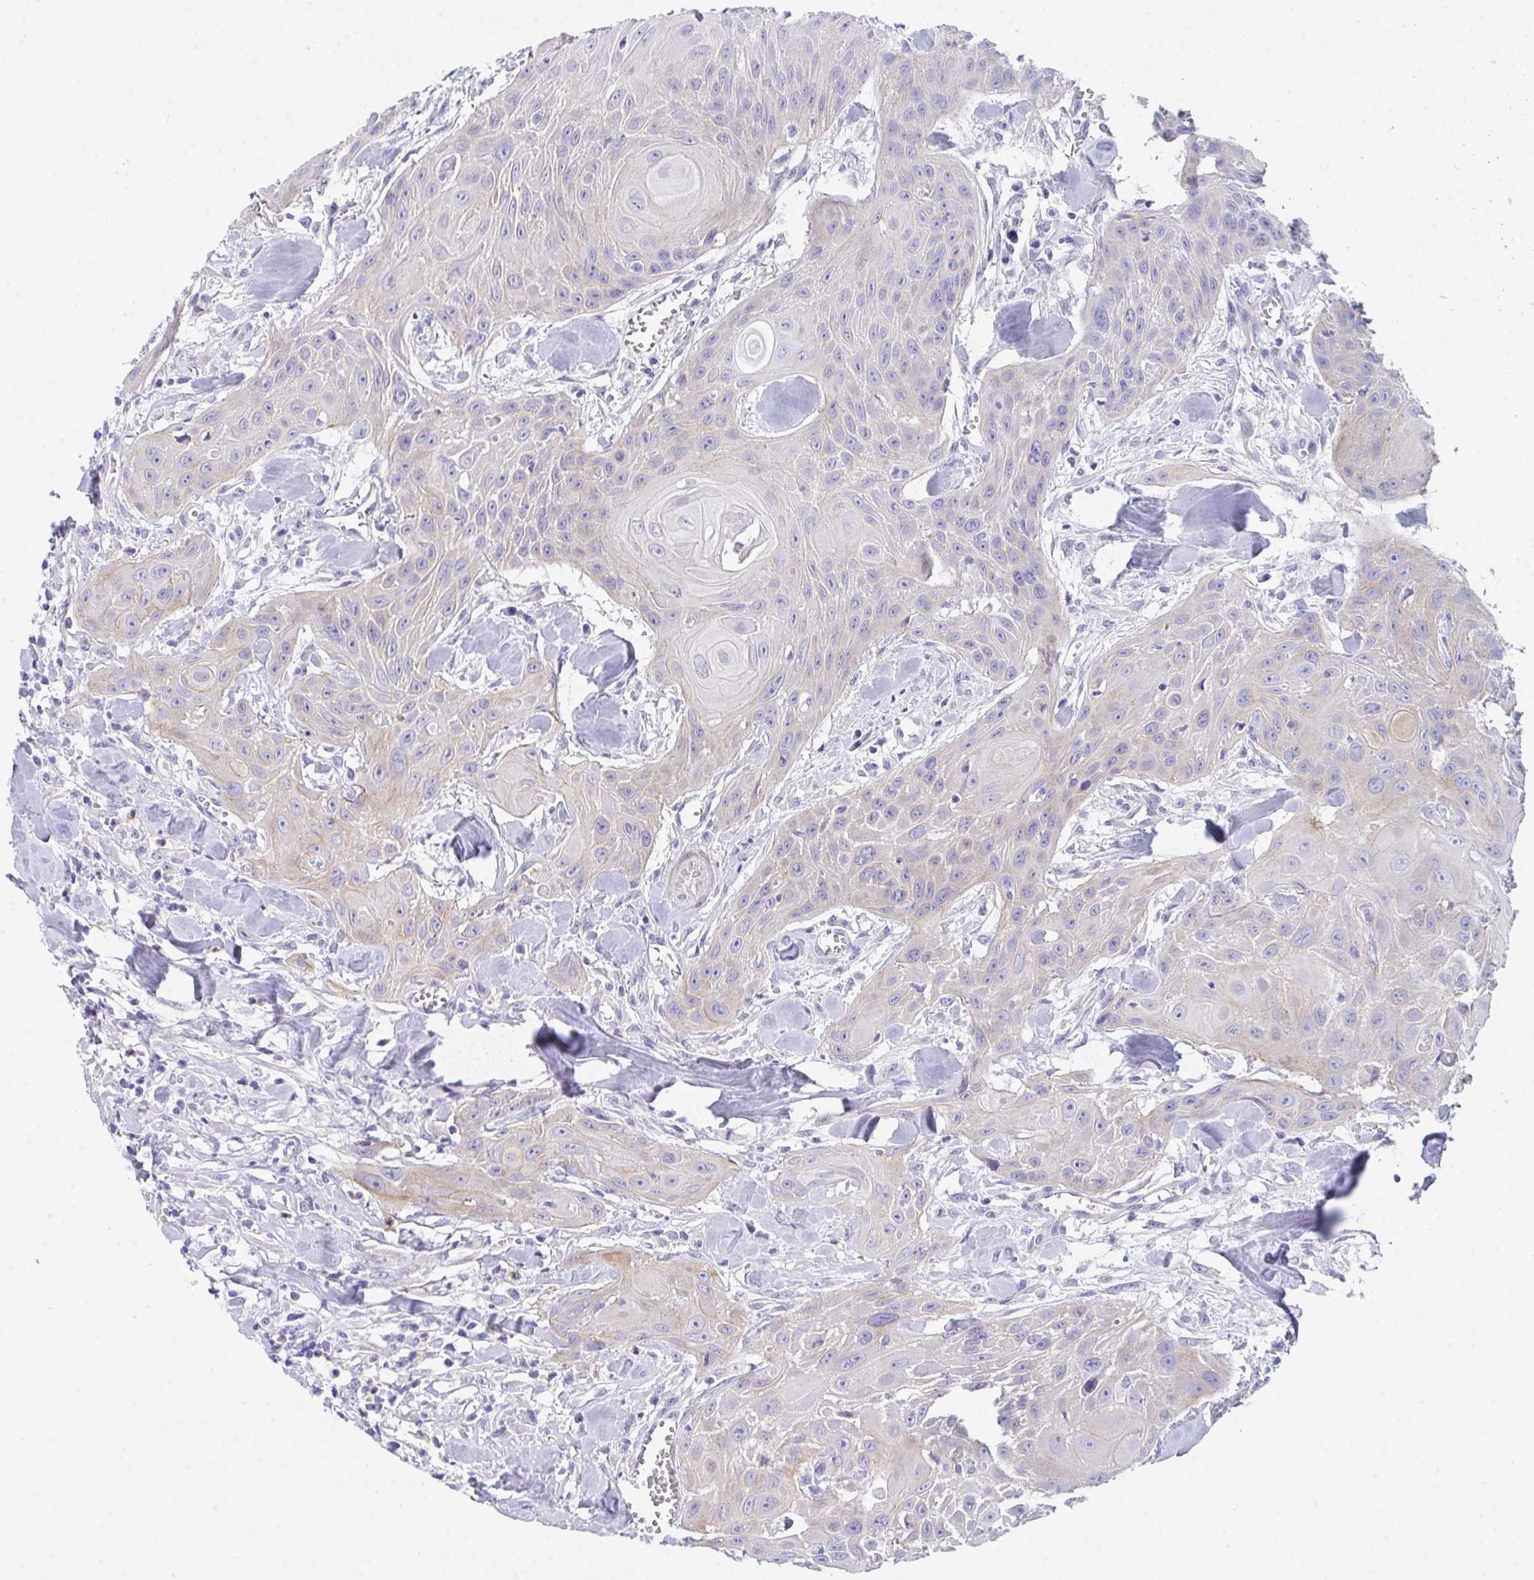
{"staining": {"intensity": "weak", "quantity": "<25%", "location": "cytoplasmic/membranous"}, "tissue": "head and neck cancer", "cell_type": "Tumor cells", "image_type": "cancer", "snomed": [{"axis": "morphology", "description": "Squamous cell carcinoma, NOS"}, {"axis": "topography", "description": "Lymph node"}, {"axis": "topography", "description": "Salivary gland"}, {"axis": "topography", "description": "Head-Neck"}], "caption": "This photomicrograph is of squamous cell carcinoma (head and neck) stained with immunohistochemistry to label a protein in brown with the nuclei are counter-stained blue. There is no staining in tumor cells.", "gene": "CEP170B", "patient": {"sex": "female", "age": 74}}